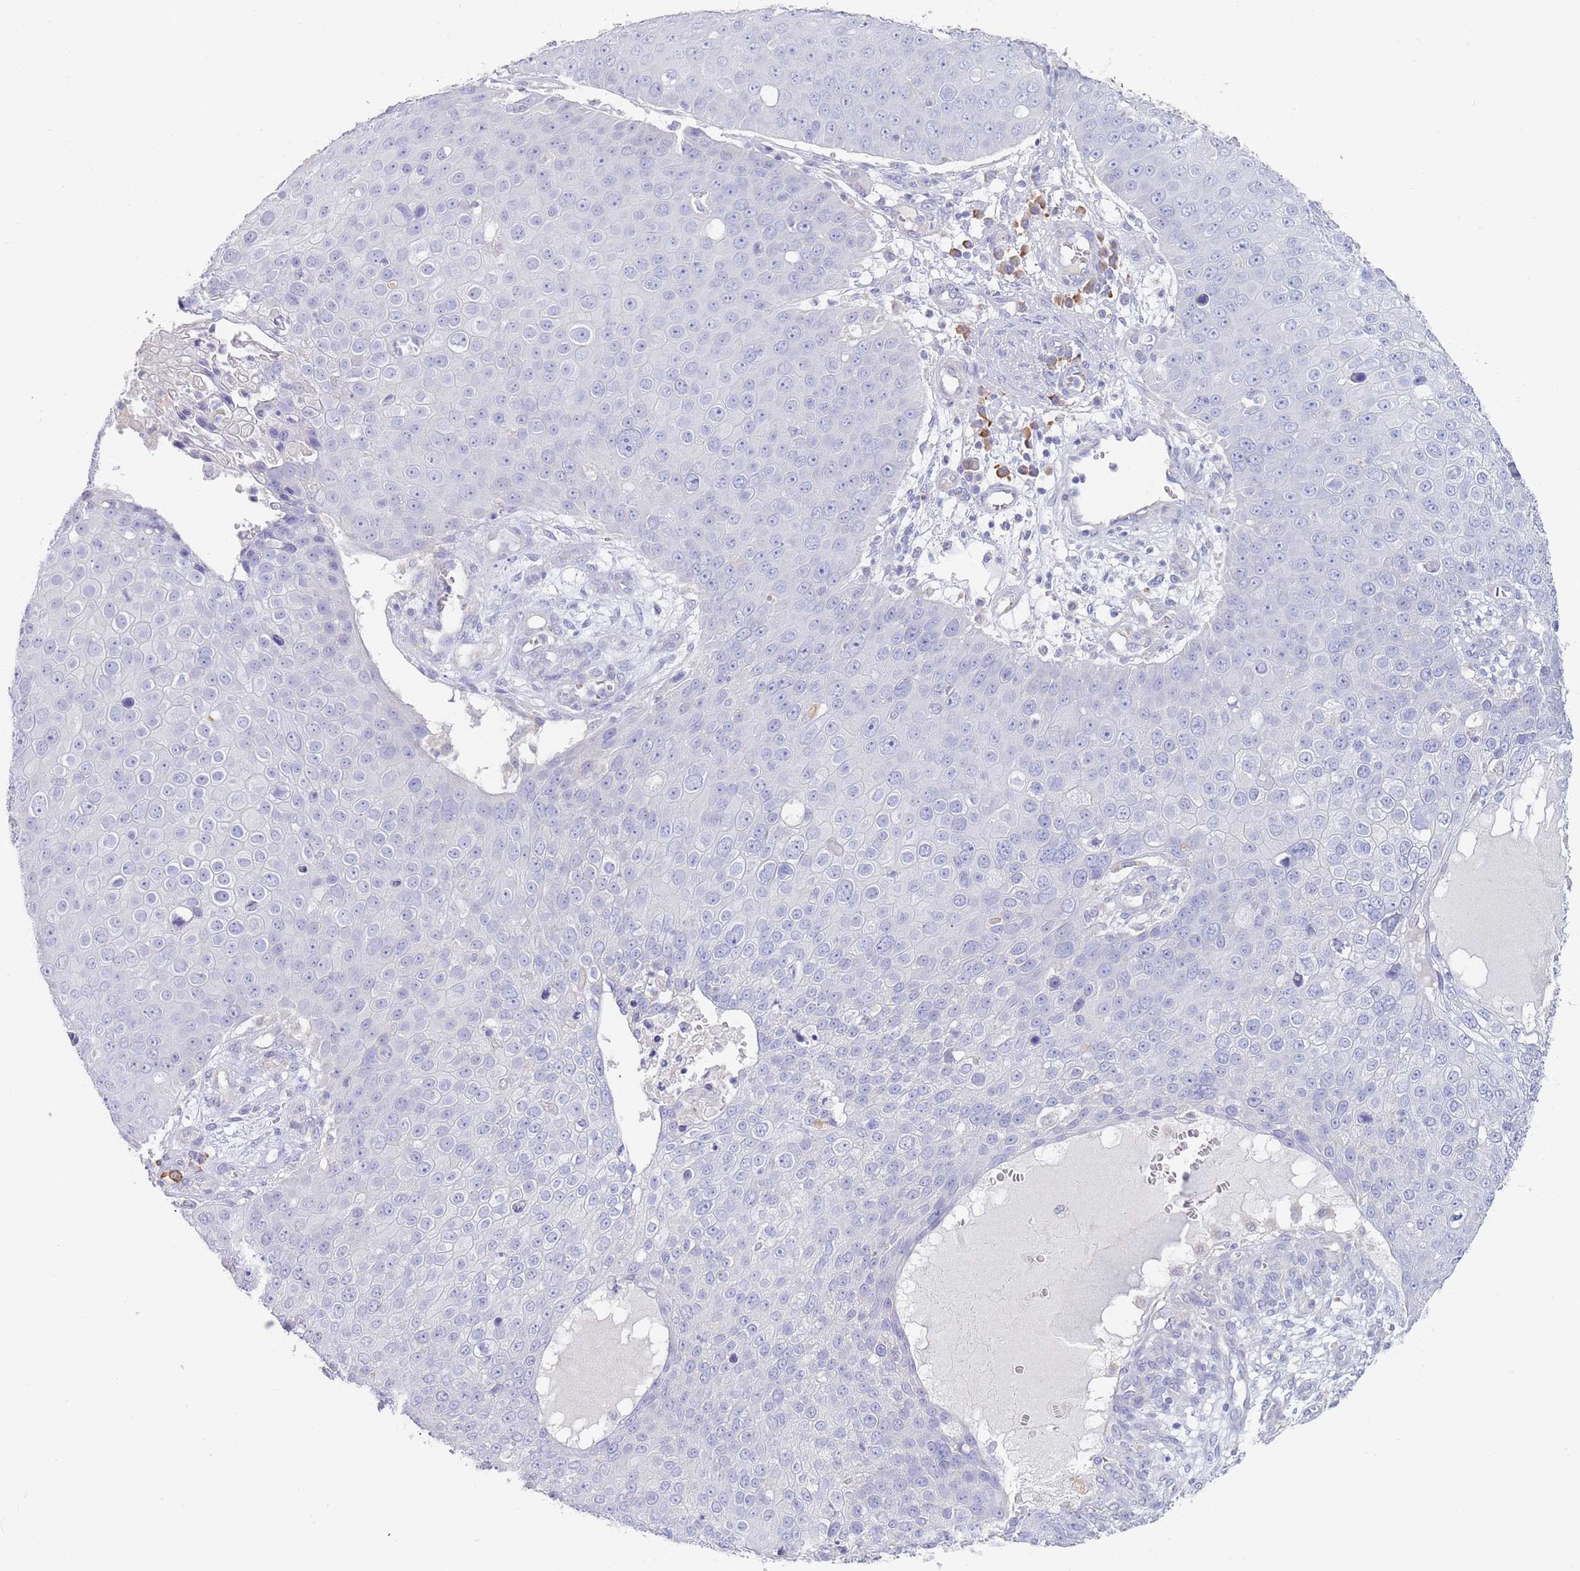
{"staining": {"intensity": "negative", "quantity": "none", "location": "none"}, "tissue": "skin cancer", "cell_type": "Tumor cells", "image_type": "cancer", "snomed": [{"axis": "morphology", "description": "Squamous cell carcinoma, NOS"}, {"axis": "topography", "description": "Skin"}], "caption": "DAB (3,3'-diaminobenzidine) immunohistochemical staining of skin cancer (squamous cell carcinoma) demonstrates no significant positivity in tumor cells.", "gene": "CCDC149", "patient": {"sex": "male", "age": 71}}